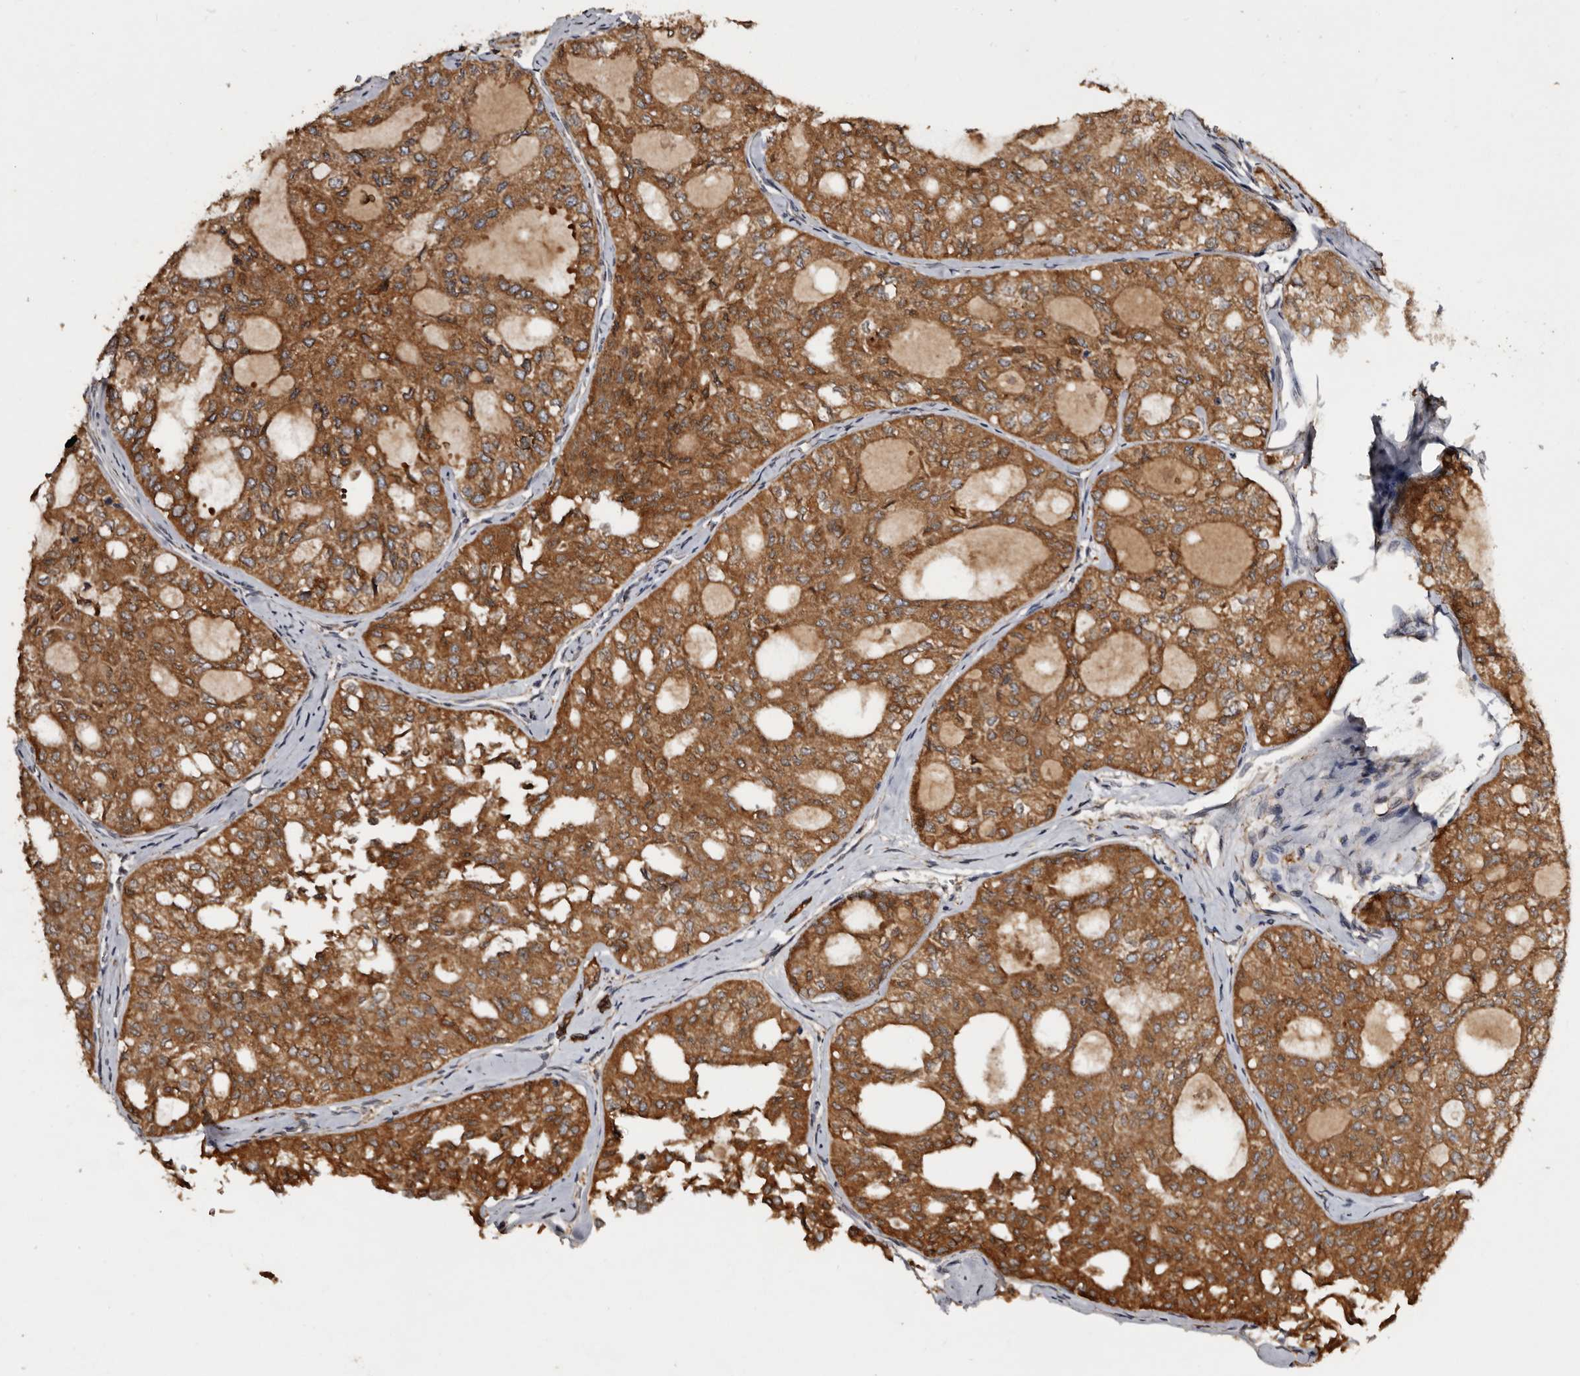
{"staining": {"intensity": "strong", "quantity": ">75%", "location": "cytoplasmic/membranous"}, "tissue": "thyroid cancer", "cell_type": "Tumor cells", "image_type": "cancer", "snomed": [{"axis": "morphology", "description": "Follicular adenoma carcinoma, NOS"}, {"axis": "topography", "description": "Thyroid gland"}], "caption": "There is high levels of strong cytoplasmic/membranous positivity in tumor cells of follicular adenoma carcinoma (thyroid), as demonstrated by immunohistochemical staining (brown color).", "gene": "INKA2", "patient": {"sex": "male", "age": 75}}